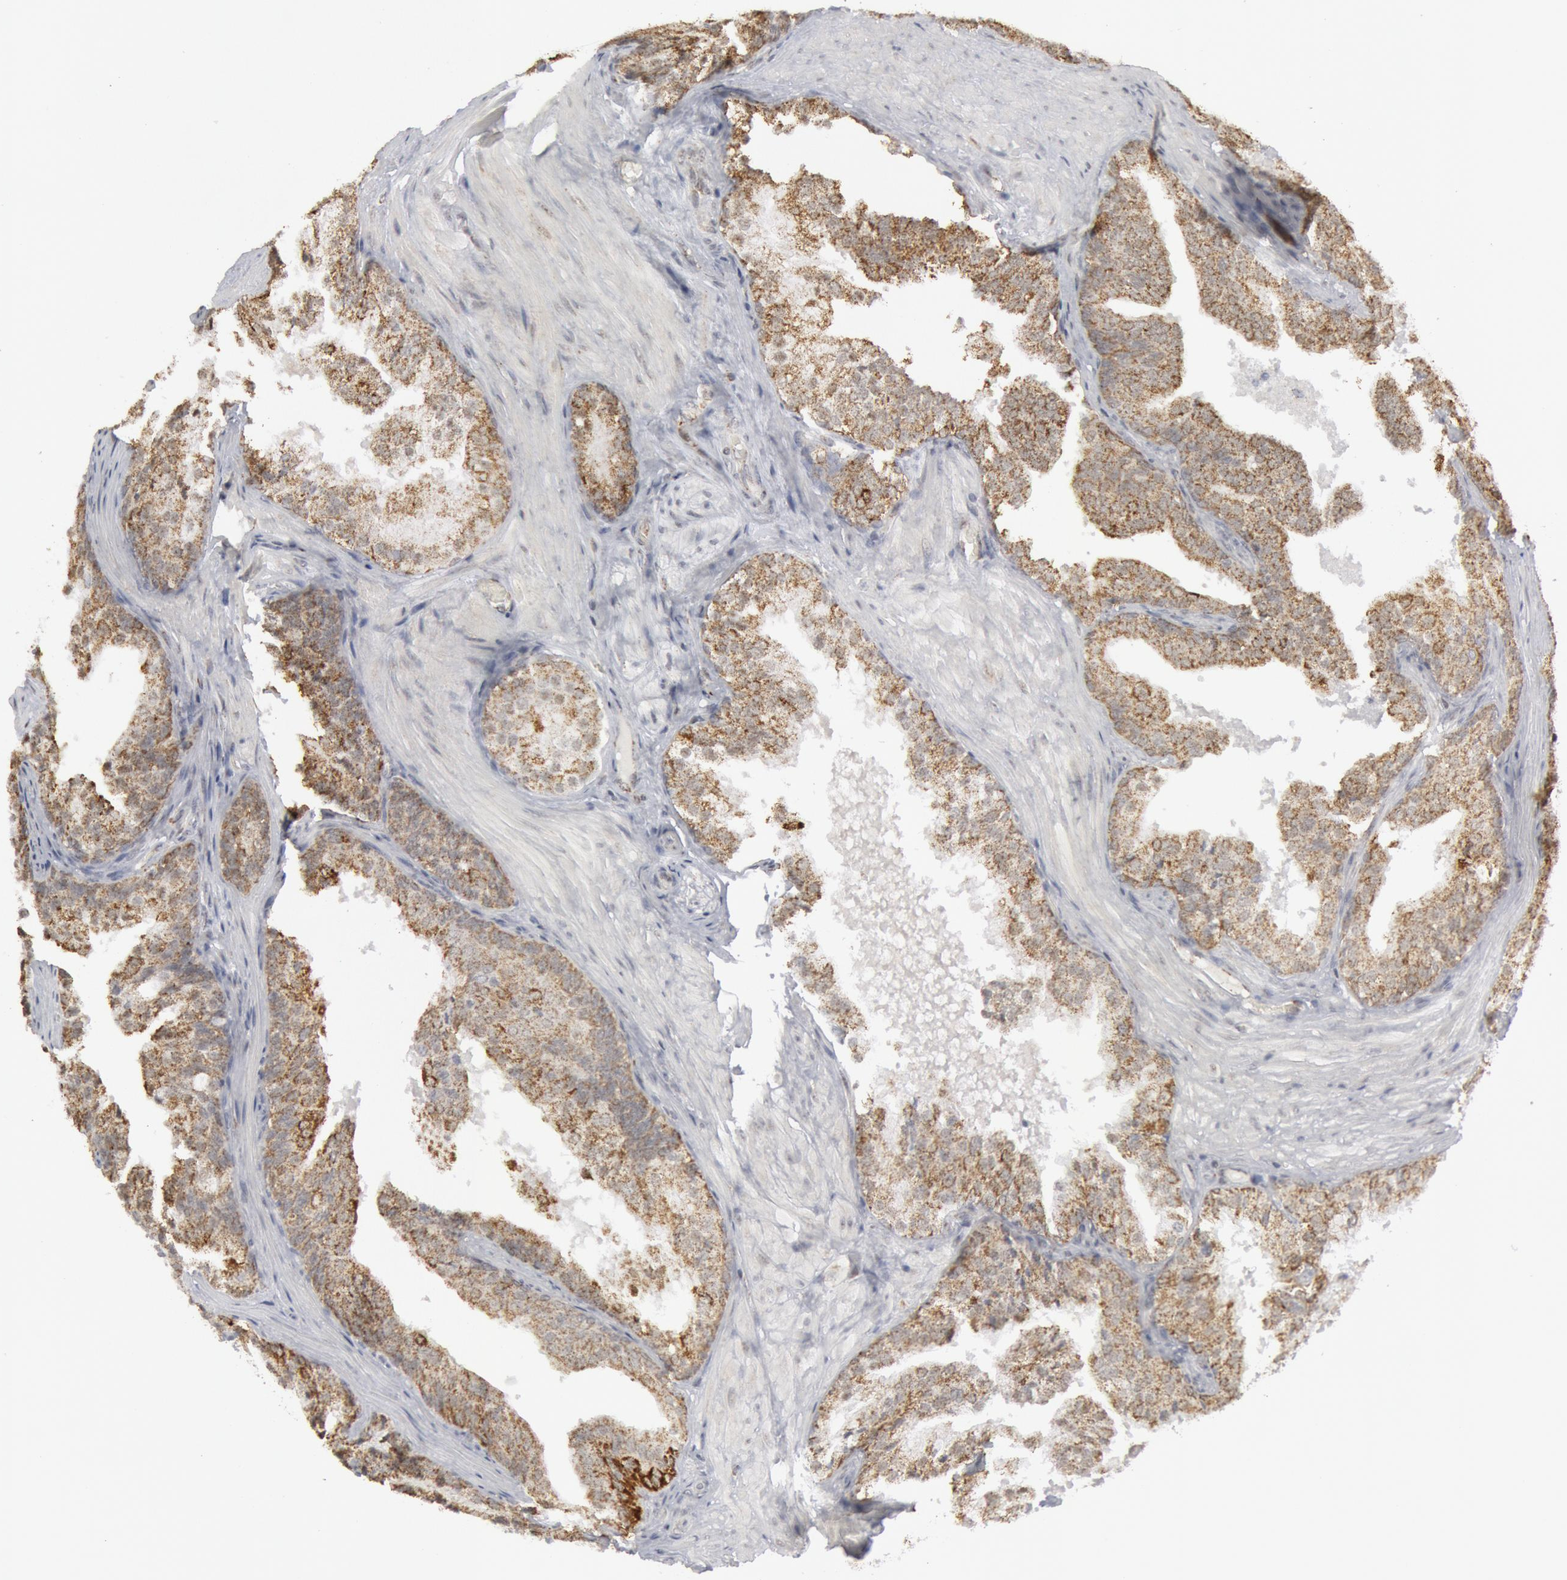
{"staining": {"intensity": "moderate", "quantity": ">75%", "location": "cytoplasmic/membranous"}, "tissue": "prostate cancer", "cell_type": "Tumor cells", "image_type": "cancer", "snomed": [{"axis": "morphology", "description": "Adenocarcinoma, Low grade"}, {"axis": "topography", "description": "Prostate"}], "caption": "Human prostate cancer (low-grade adenocarcinoma) stained for a protein (brown) exhibits moderate cytoplasmic/membranous positive staining in about >75% of tumor cells.", "gene": "CASP9", "patient": {"sex": "male", "age": 69}}